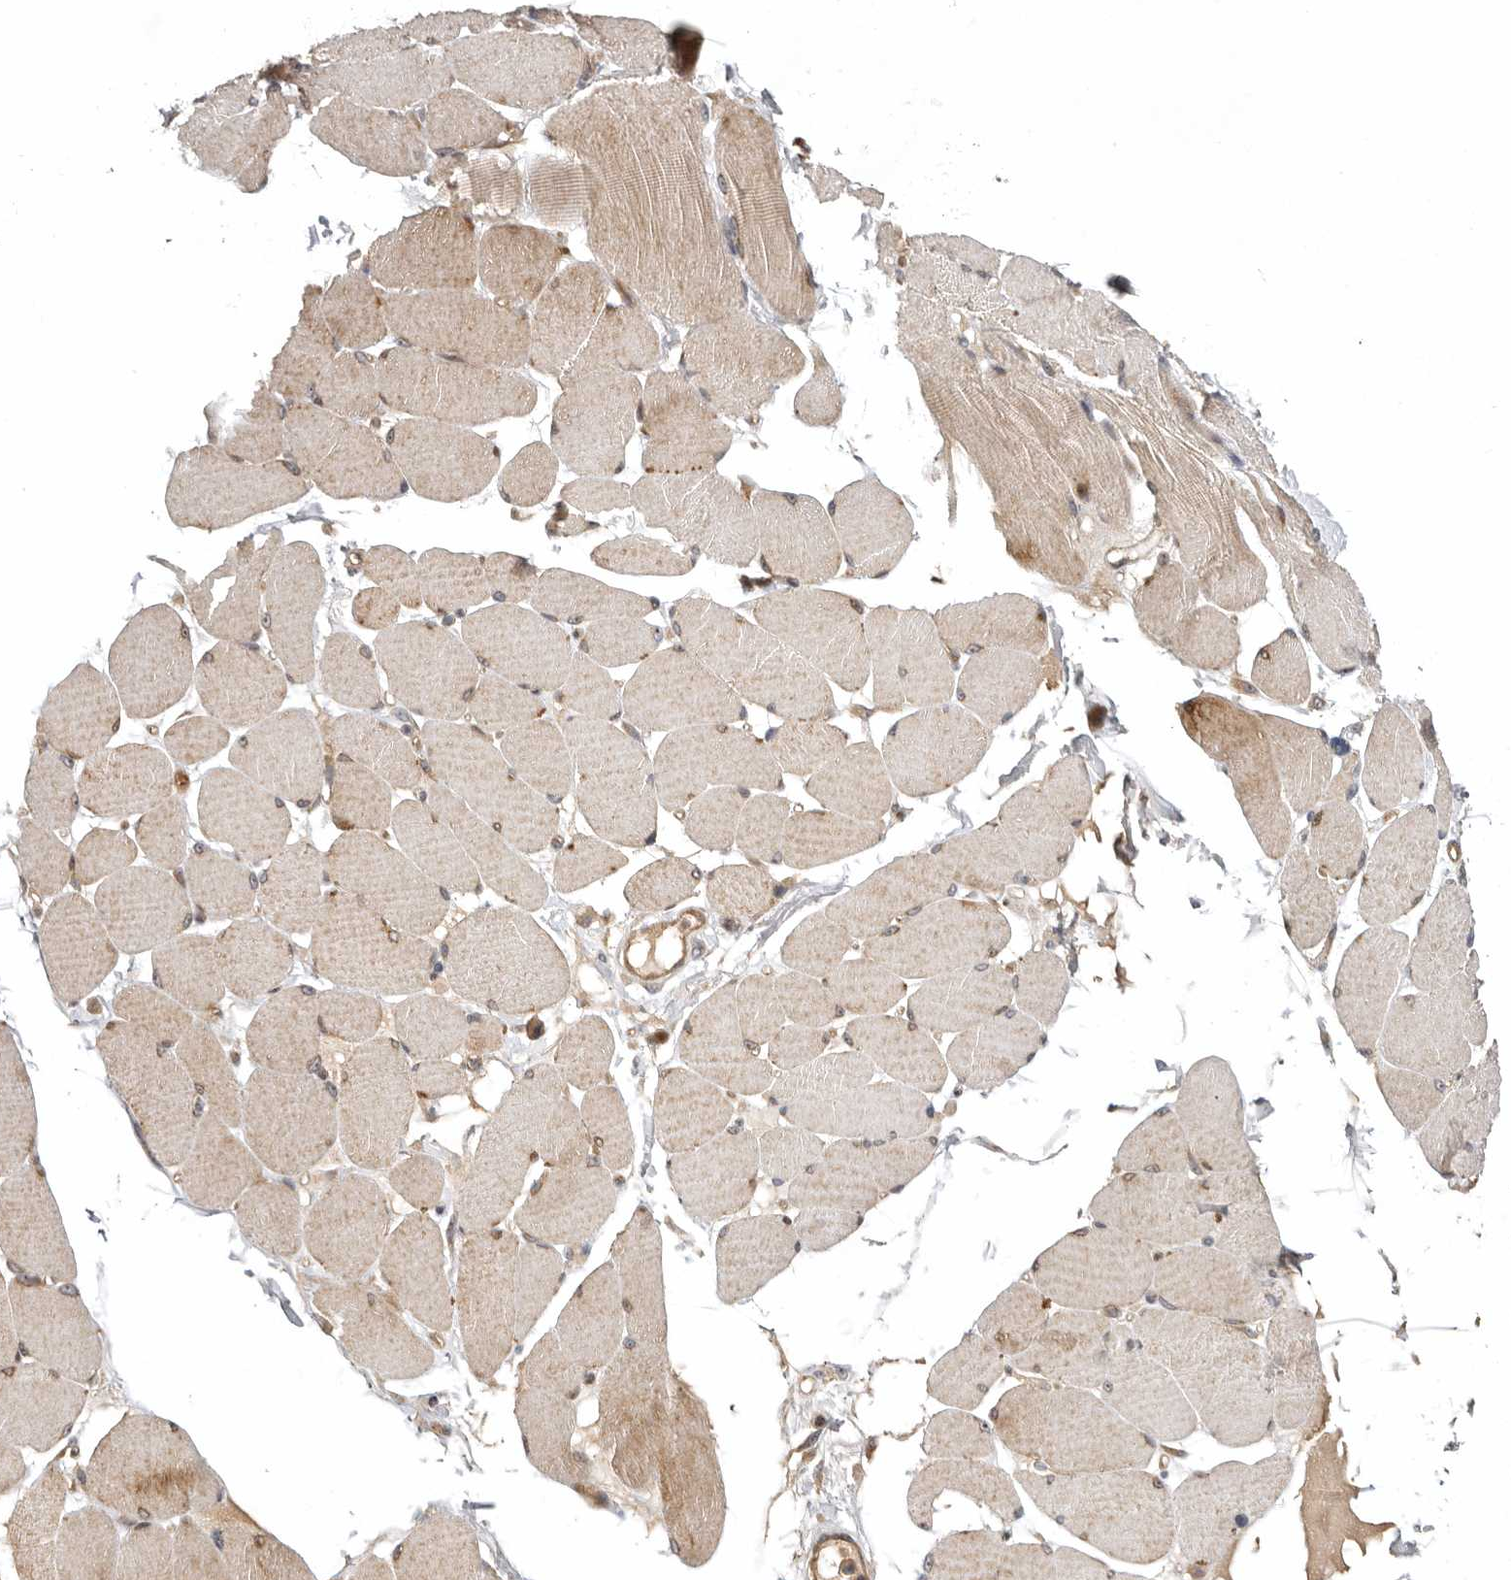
{"staining": {"intensity": "moderate", "quantity": ">75%", "location": "cytoplasmic/membranous"}, "tissue": "skeletal muscle", "cell_type": "Myocytes", "image_type": "normal", "snomed": [{"axis": "morphology", "description": "Normal tissue, NOS"}, {"axis": "topography", "description": "Skin"}, {"axis": "topography", "description": "Skeletal muscle"}], "caption": "Benign skeletal muscle shows moderate cytoplasmic/membranous expression in approximately >75% of myocytes, visualized by immunohistochemistry. The staining is performed using DAB brown chromogen to label protein expression. The nuclei are counter-stained blue using hematoxylin.", "gene": "KIF2B", "patient": {"sex": "male", "age": 83}}